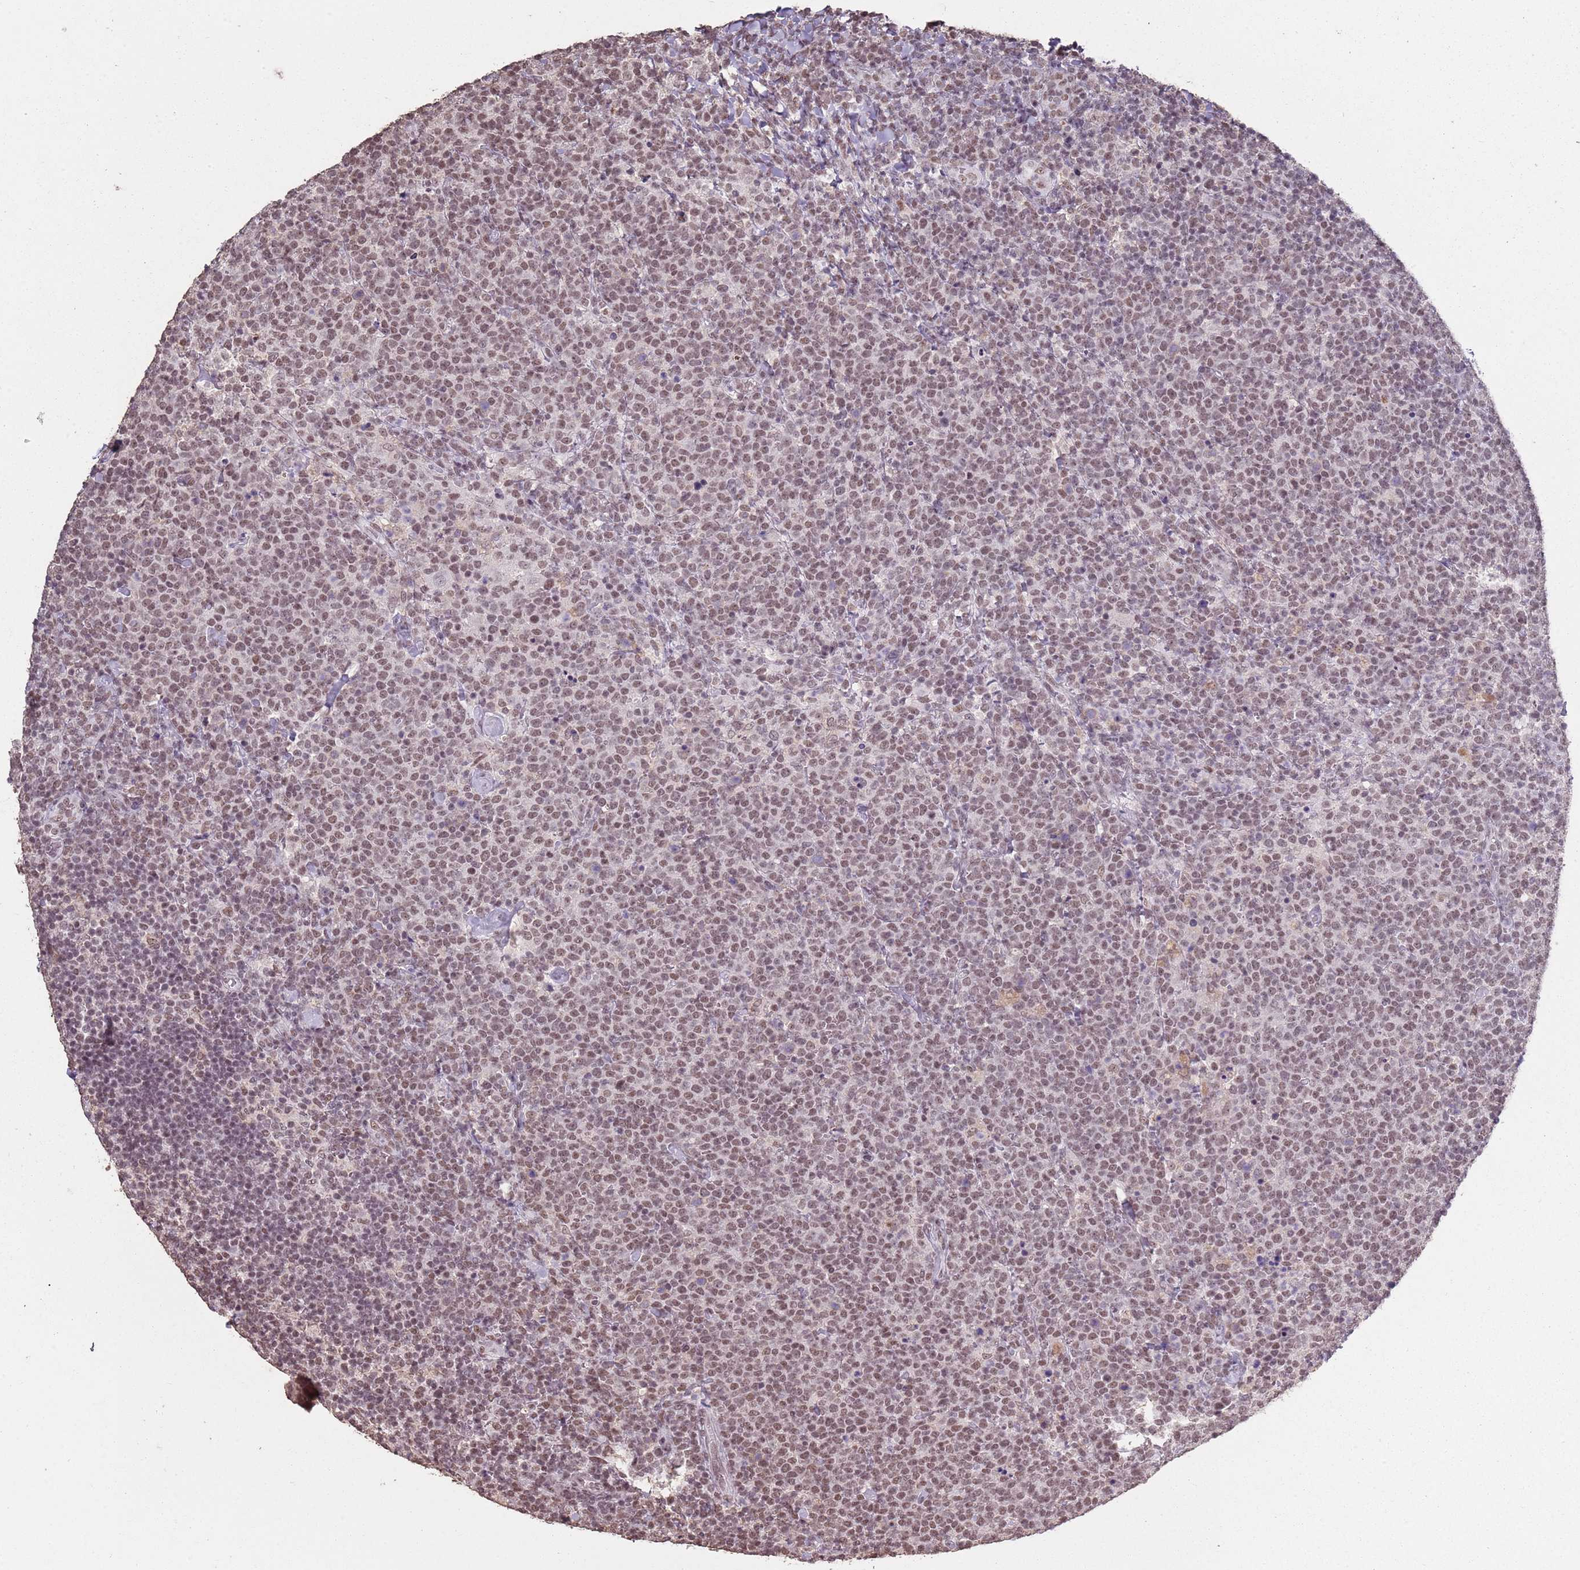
{"staining": {"intensity": "moderate", "quantity": ">75%", "location": "nuclear"}, "tissue": "lymphoma", "cell_type": "Tumor cells", "image_type": "cancer", "snomed": [{"axis": "morphology", "description": "Malignant lymphoma, non-Hodgkin's type, High grade"}, {"axis": "topography", "description": "Lymph node"}], "caption": "An immunohistochemistry (IHC) micrograph of neoplastic tissue is shown. Protein staining in brown highlights moderate nuclear positivity in malignant lymphoma, non-Hodgkin's type (high-grade) within tumor cells.", "gene": "ARL14EP", "patient": {"sex": "male", "age": 61}}